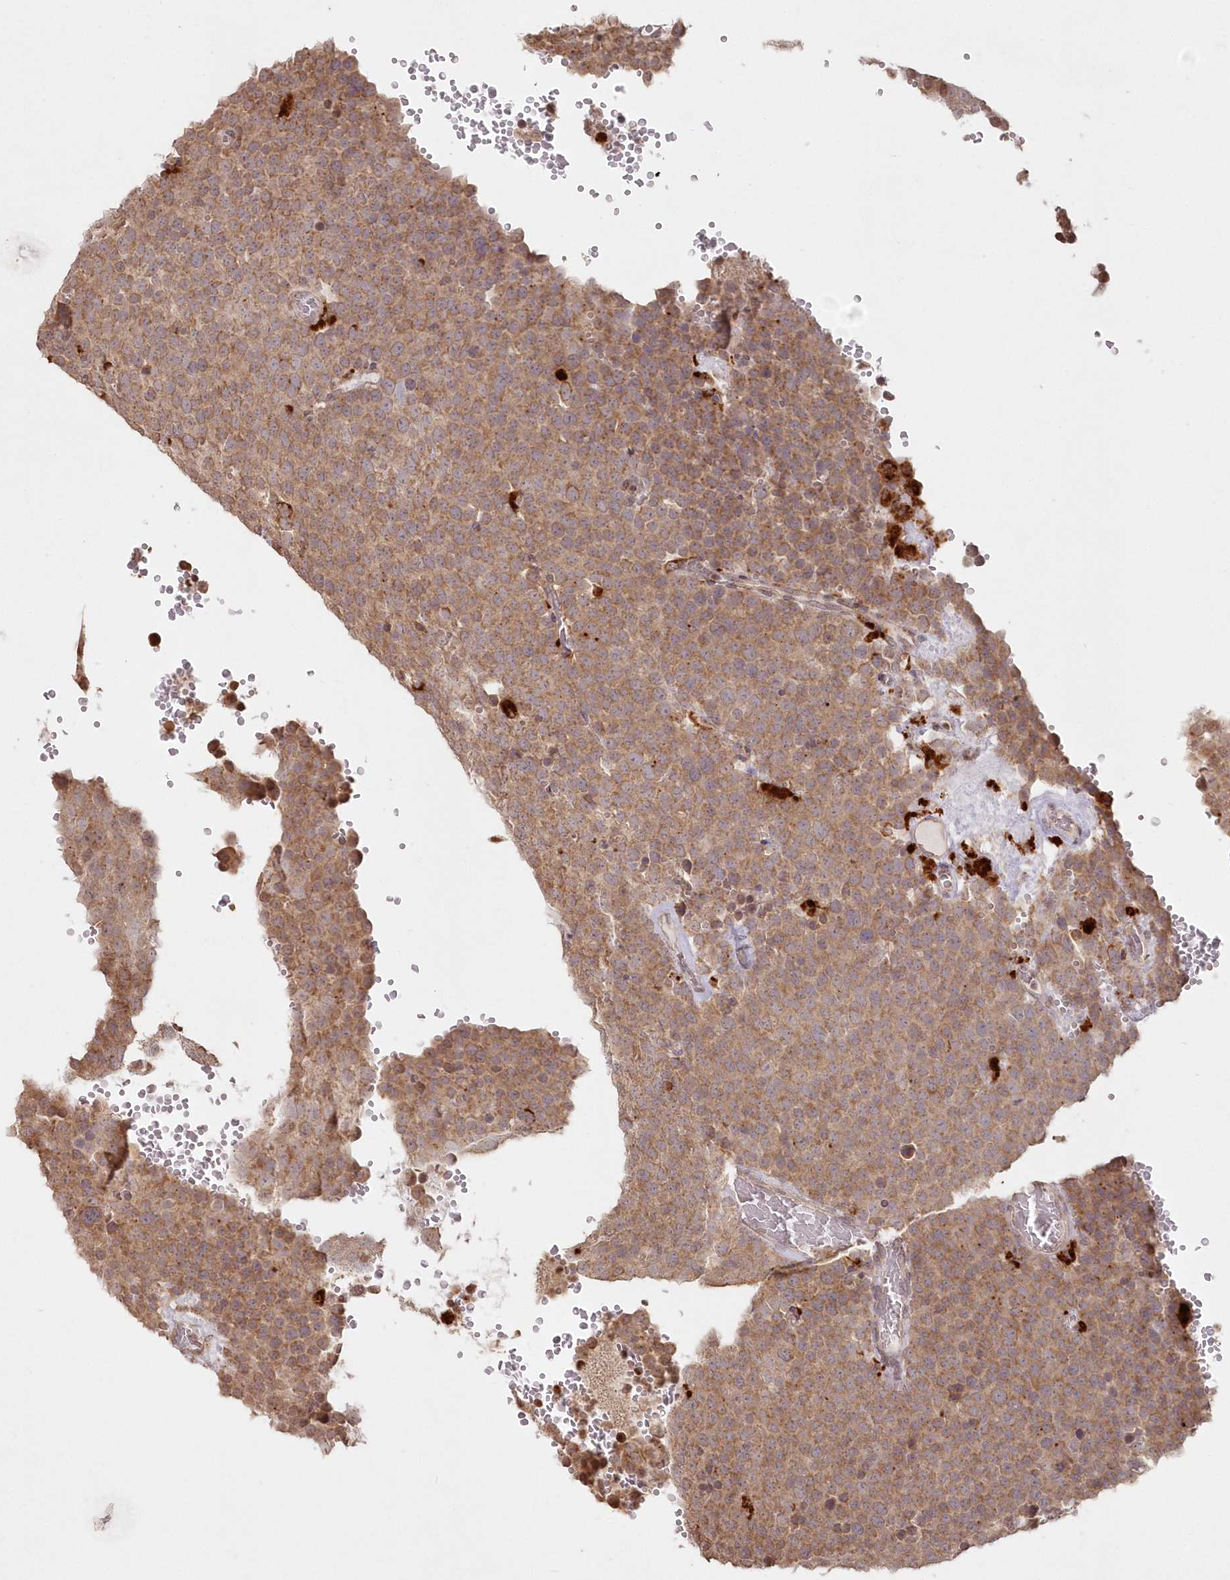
{"staining": {"intensity": "moderate", "quantity": ">75%", "location": "cytoplasmic/membranous"}, "tissue": "testis cancer", "cell_type": "Tumor cells", "image_type": "cancer", "snomed": [{"axis": "morphology", "description": "Seminoma, NOS"}, {"axis": "topography", "description": "Testis"}], "caption": "Tumor cells demonstrate moderate cytoplasmic/membranous positivity in about >75% of cells in seminoma (testis). (Brightfield microscopy of DAB IHC at high magnification).", "gene": "ARSB", "patient": {"sex": "male", "age": 71}}